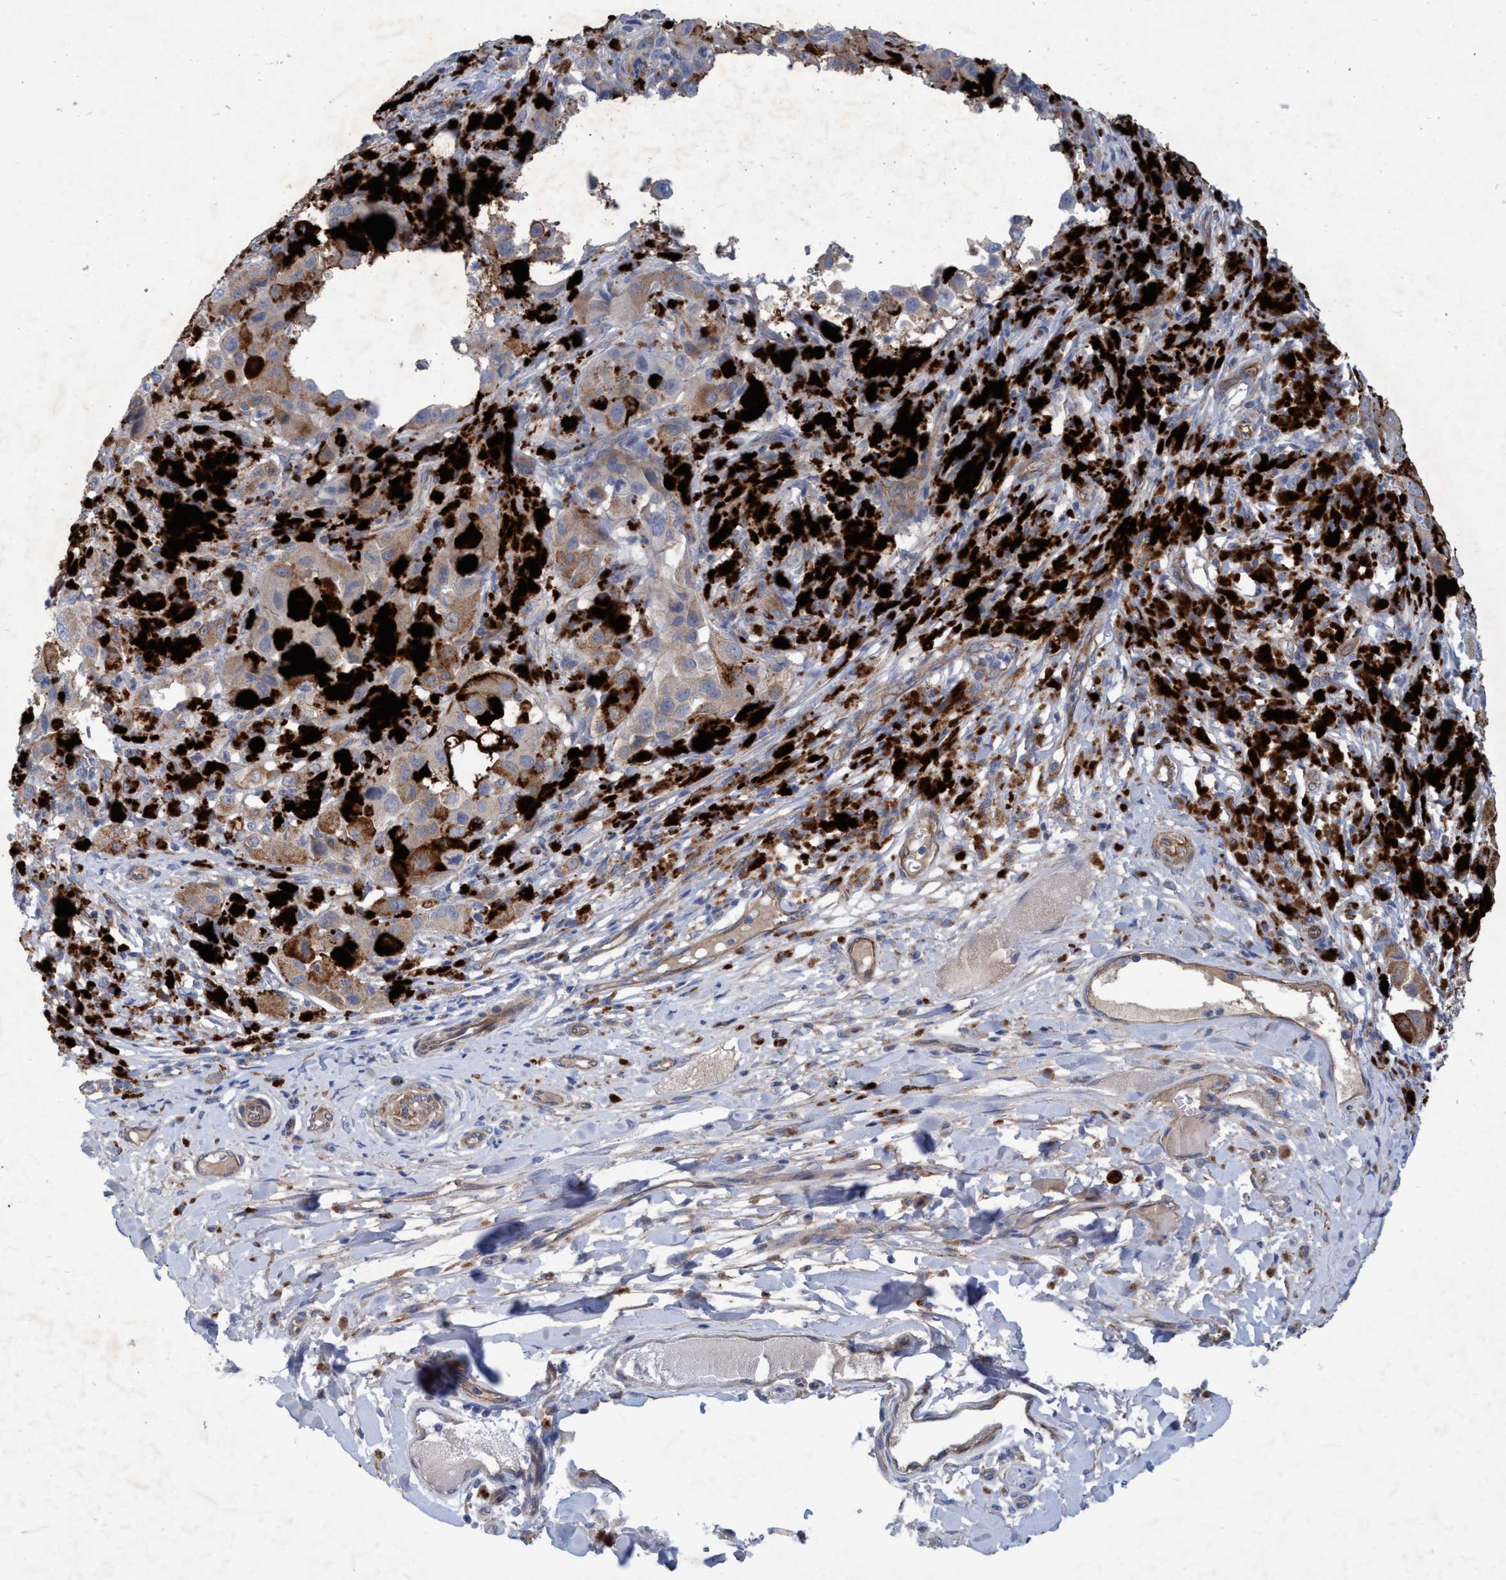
{"staining": {"intensity": "weak", "quantity": "25%-75%", "location": "cytoplasmic/membranous"}, "tissue": "melanoma", "cell_type": "Tumor cells", "image_type": "cancer", "snomed": [{"axis": "morphology", "description": "Malignant melanoma, NOS"}, {"axis": "topography", "description": "Skin"}], "caption": "Malignant melanoma tissue displays weak cytoplasmic/membranous staining in about 25%-75% of tumor cells, visualized by immunohistochemistry.", "gene": "GULP1", "patient": {"sex": "male", "age": 96}}